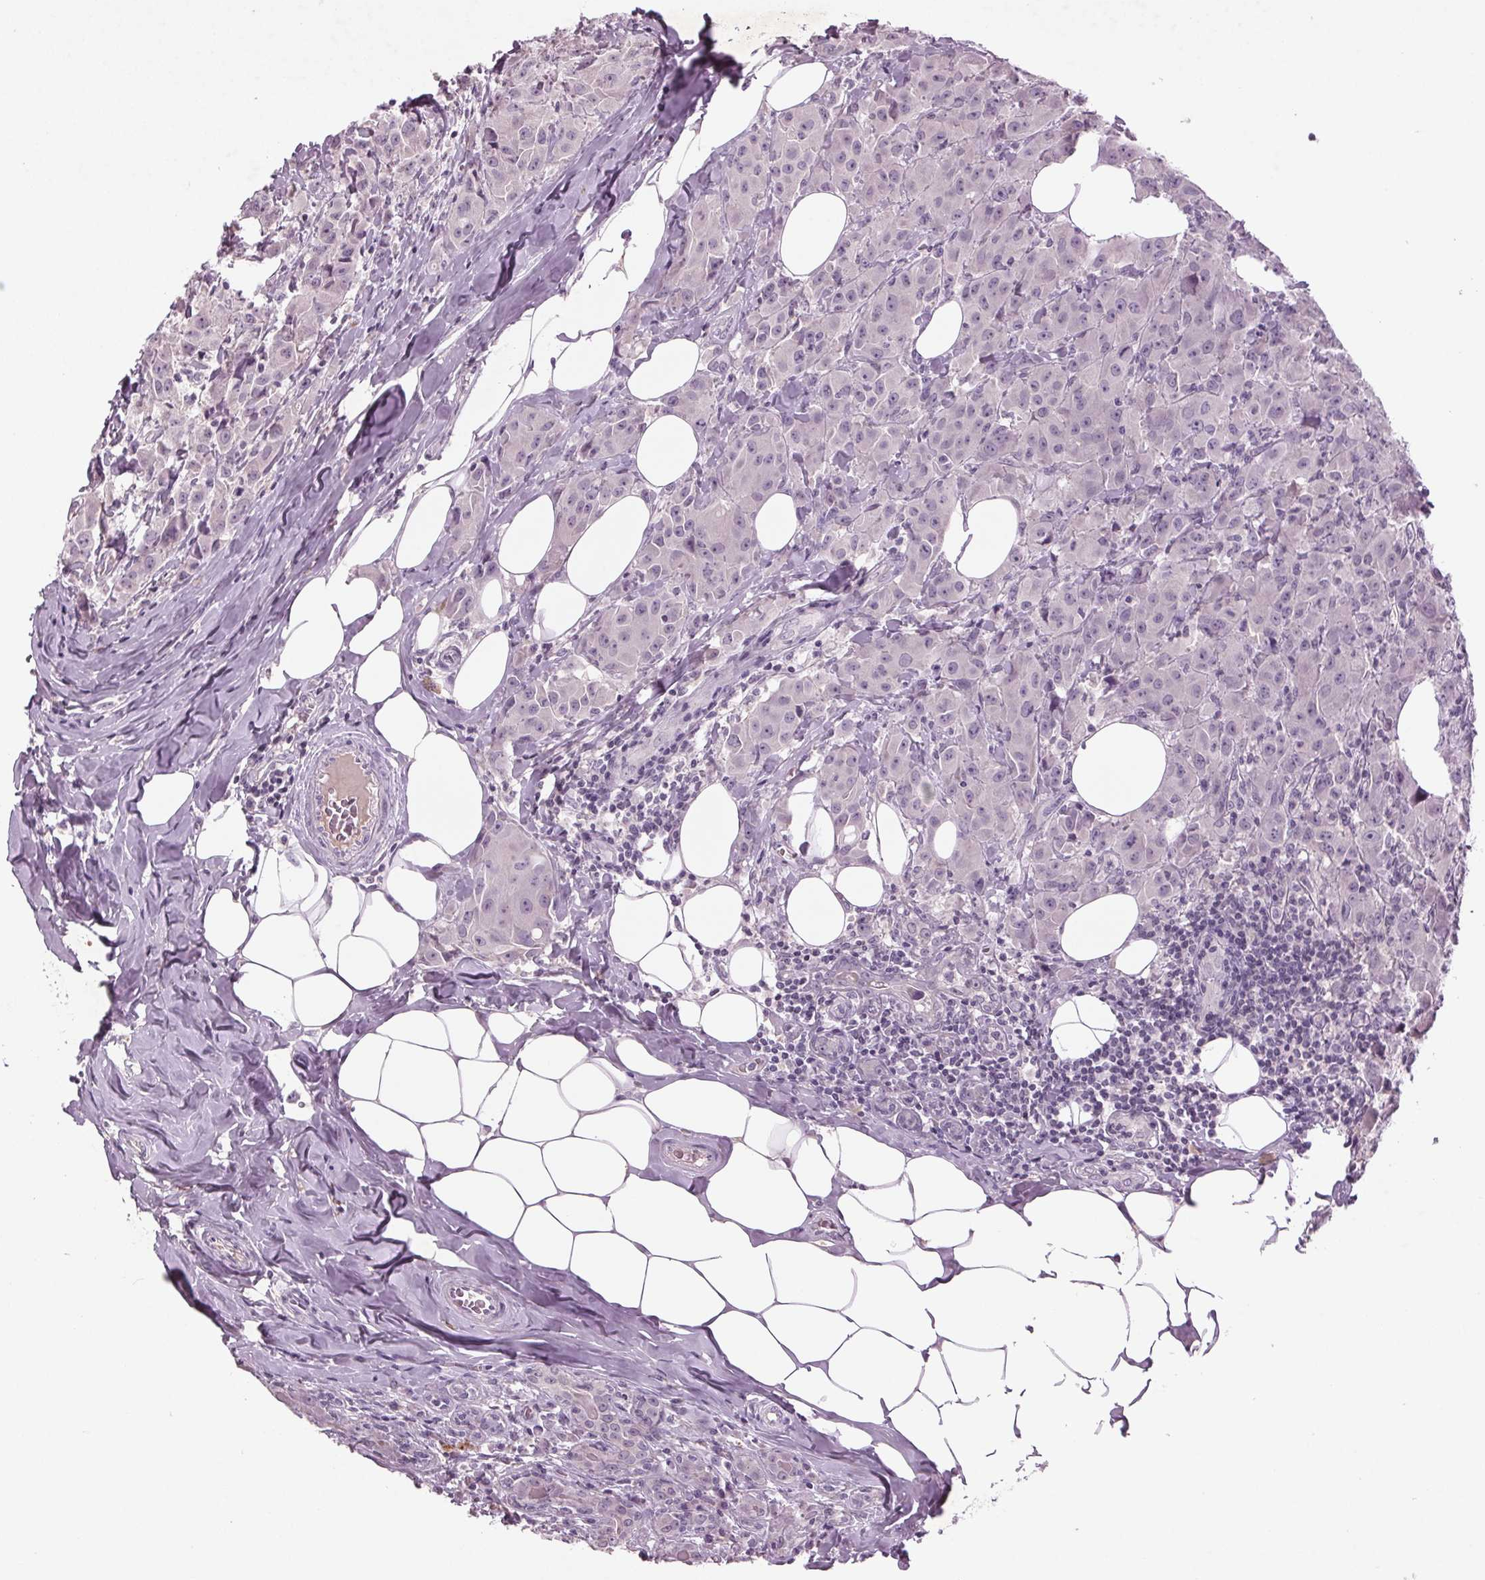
{"staining": {"intensity": "negative", "quantity": "none", "location": "none"}, "tissue": "breast cancer", "cell_type": "Tumor cells", "image_type": "cancer", "snomed": [{"axis": "morphology", "description": "Normal tissue, NOS"}, {"axis": "morphology", "description": "Duct carcinoma"}, {"axis": "topography", "description": "Breast"}], "caption": "Immunohistochemical staining of human breast intraductal carcinoma shows no significant staining in tumor cells.", "gene": "BHLHE22", "patient": {"sex": "female", "age": 43}}